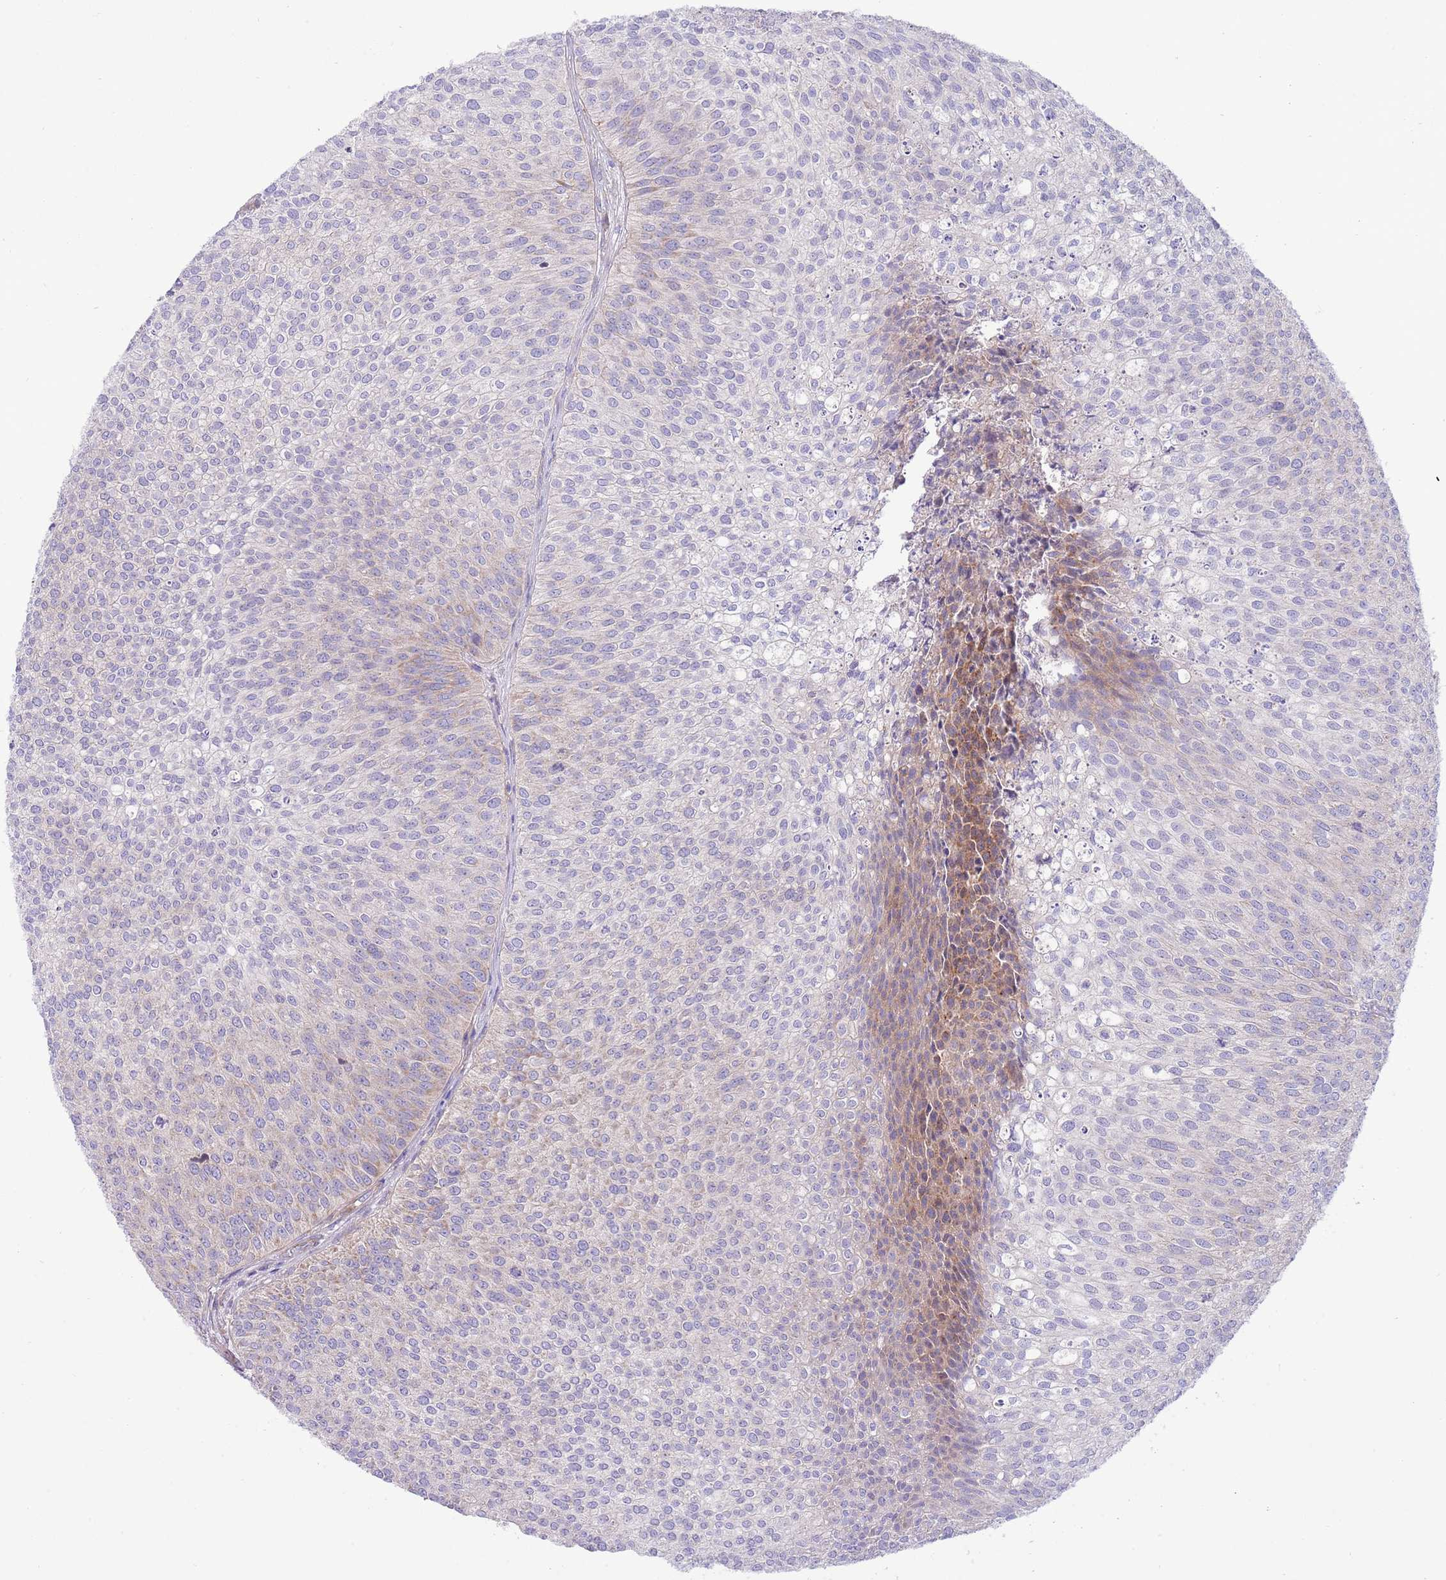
{"staining": {"intensity": "weak", "quantity": "<25%", "location": "cytoplasmic/membranous"}, "tissue": "urothelial cancer", "cell_type": "Tumor cells", "image_type": "cancer", "snomed": [{"axis": "morphology", "description": "Urothelial carcinoma, Low grade"}, {"axis": "topography", "description": "Urinary bladder"}], "caption": "High magnification brightfield microscopy of urothelial cancer stained with DAB (brown) and counterstained with hematoxylin (blue): tumor cells show no significant positivity.", "gene": "TOMM5", "patient": {"sex": "male", "age": 84}}